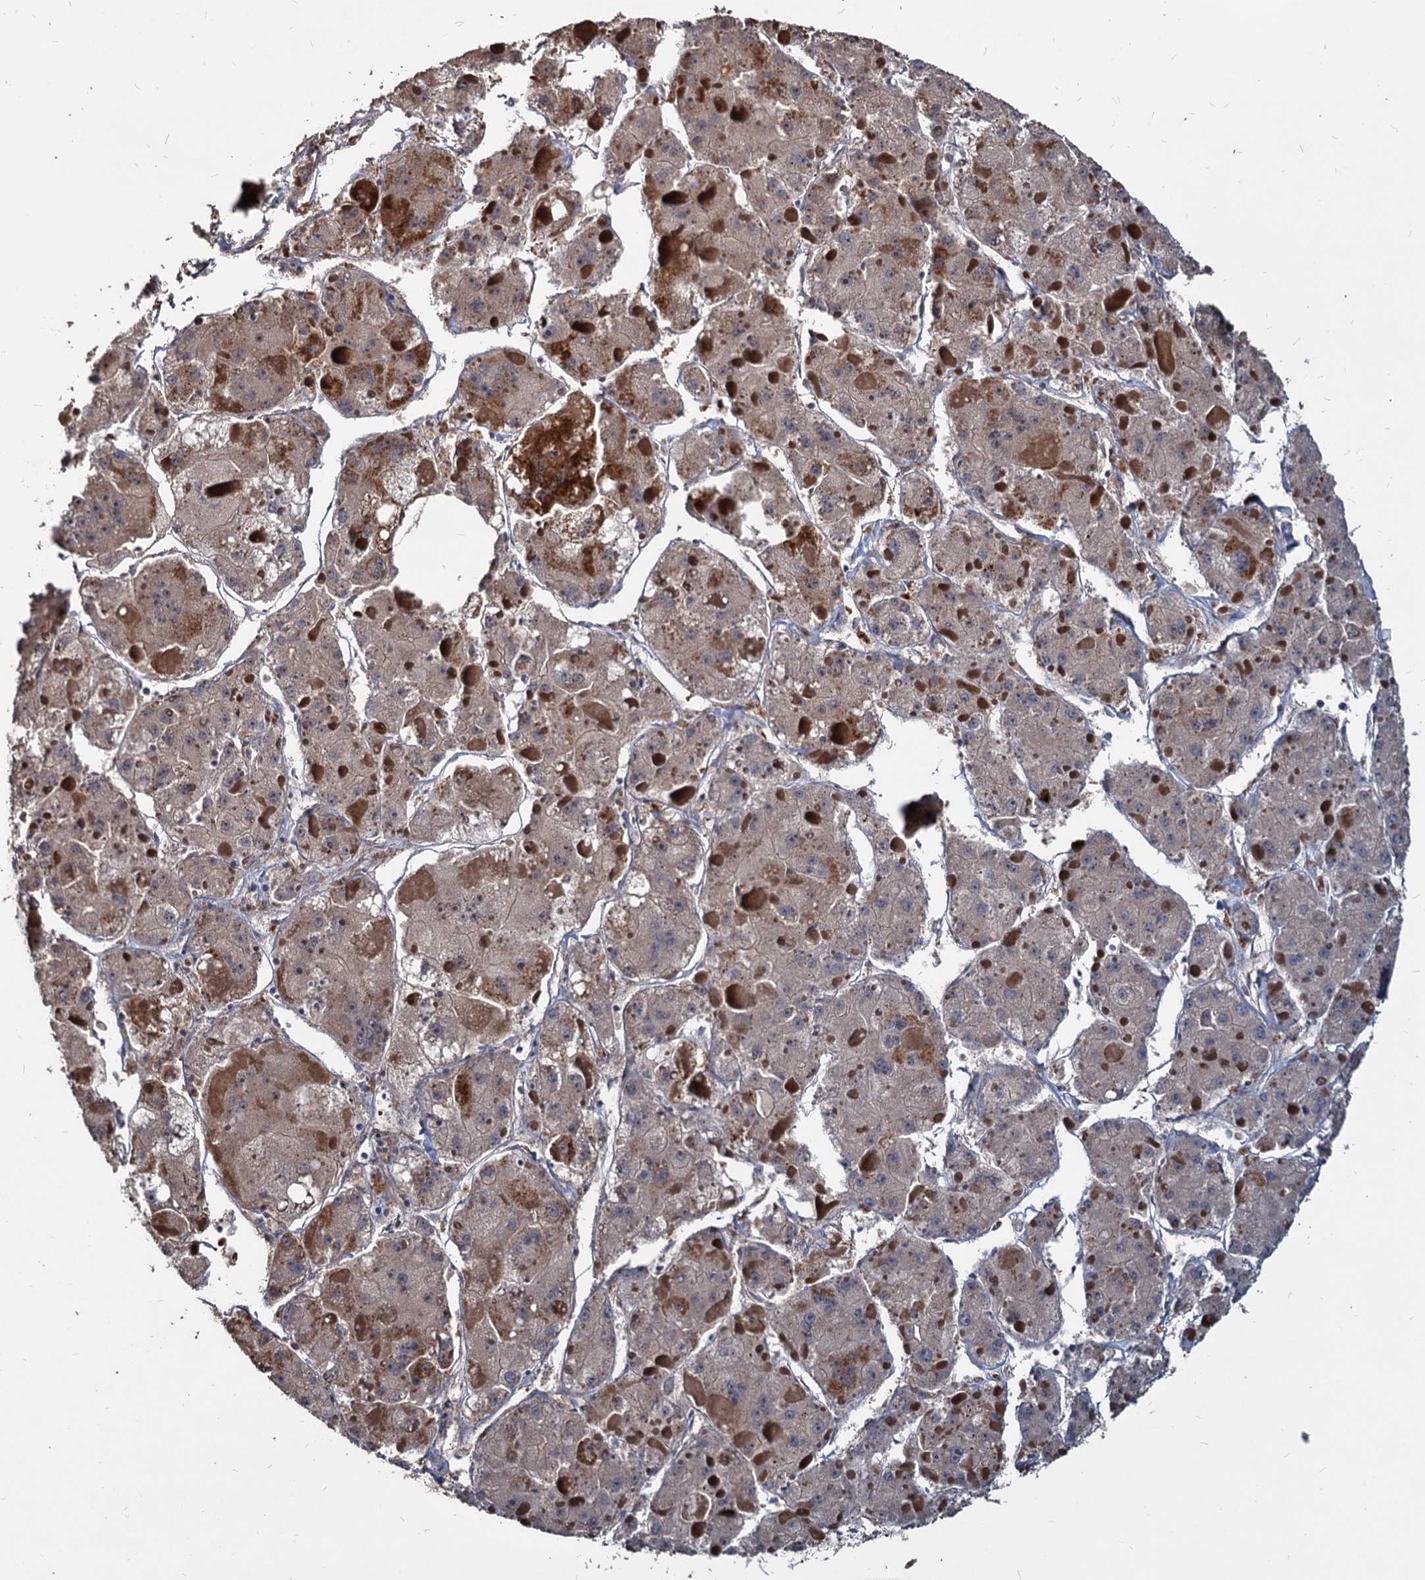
{"staining": {"intensity": "negative", "quantity": "none", "location": "none"}, "tissue": "liver cancer", "cell_type": "Tumor cells", "image_type": "cancer", "snomed": [{"axis": "morphology", "description": "Carcinoma, Hepatocellular, NOS"}, {"axis": "topography", "description": "Liver"}], "caption": "Immunohistochemical staining of human liver cancer demonstrates no significant positivity in tumor cells.", "gene": "DEPDC4", "patient": {"sex": "female", "age": 73}}